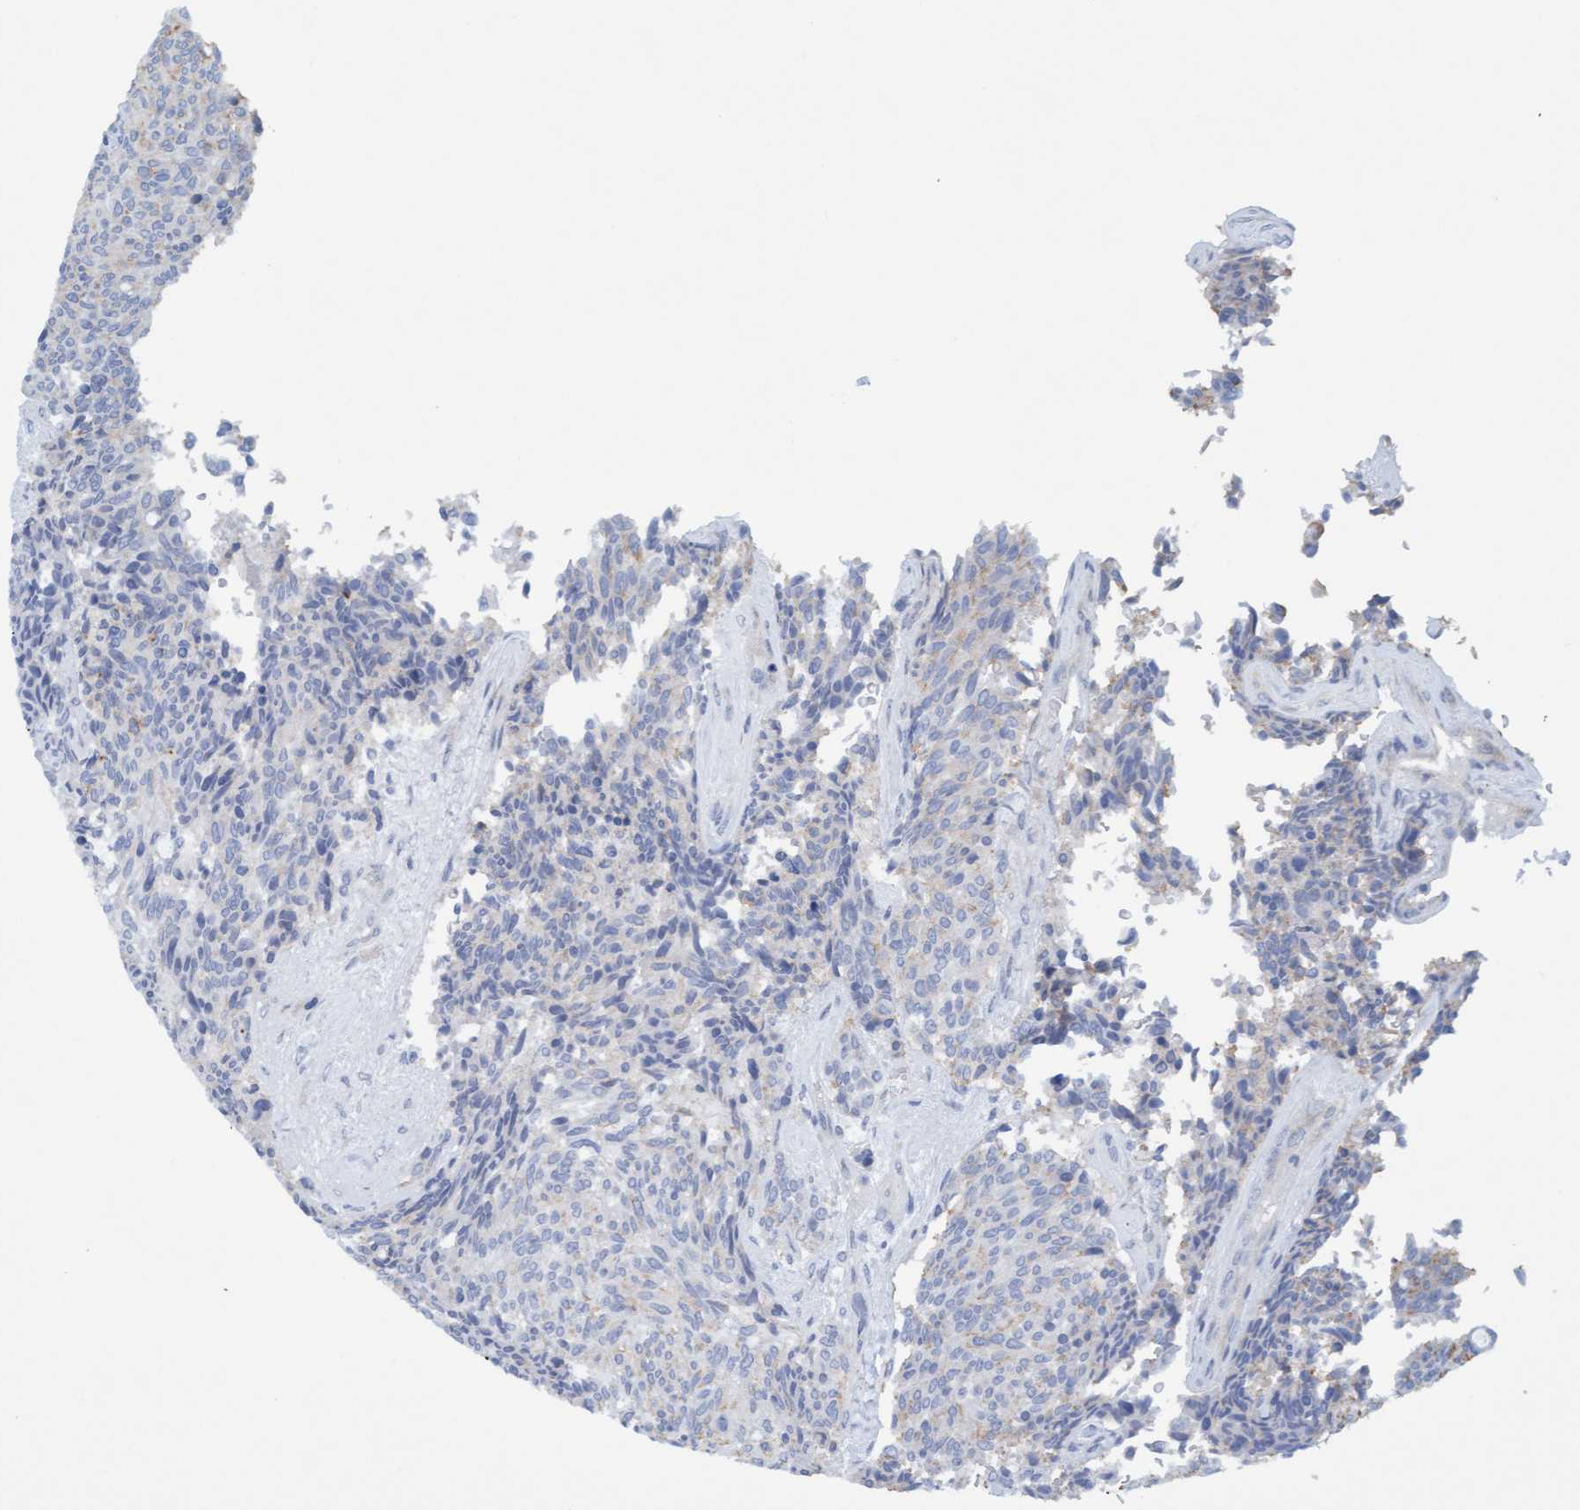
{"staining": {"intensity": "negative", "quantity": "none", "location": "none"}, "tissue": "carcinoid", "cell_type": "Tumor cells", "image_type": "cancer", "snomed": [{"axis": "morphology", "description": "Carcinoid, malignant, NOS"}, {"axis": "topography", "description": "Pancreas"}], "caption": "There is no significant staining in tumor cells of malignant carcinoid.", "gene": "SLC28A3", "patient": {"sex": "female", "age": 54}}